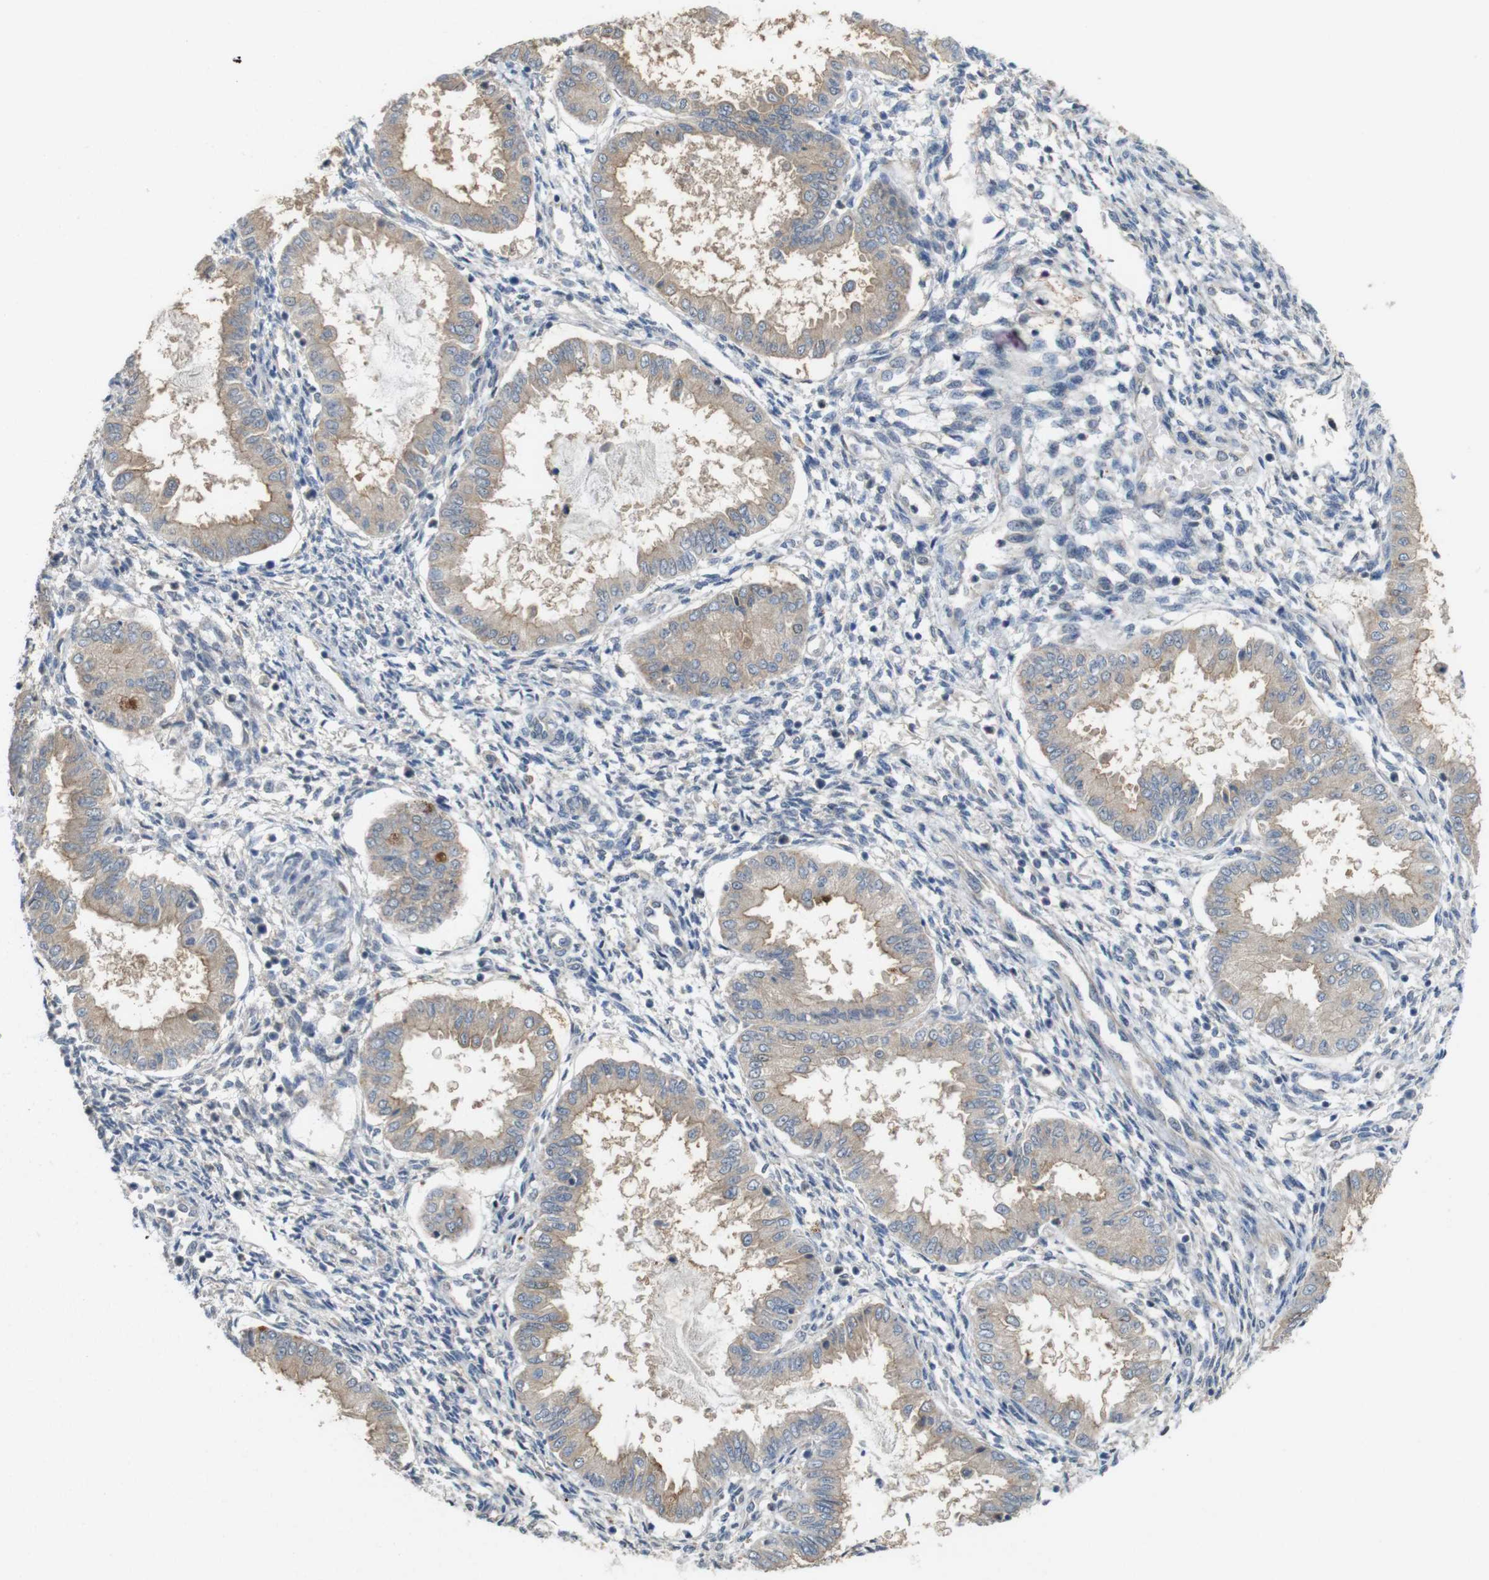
{"staining": {"intensity": "moderate", "quantity": "<25%", "location": "cytoplasmic/membranous"}, "tissue": "endometrium", "cell_type": "Cells in endometrial stroma", "image_type": "normal", "snomed": [{"axis": "morphology", "description": "Normal tissue, NOS"}, {"axis": "topography", "description": "Endometrium"}], "caption": "A brown stain labels moderate cytoplasmic/membranous staining of a protein in cells in endometrial stroma of unremarkable endometrium.", "gene": "CDC34", "patient": {"sex": "female", "age": 33}}